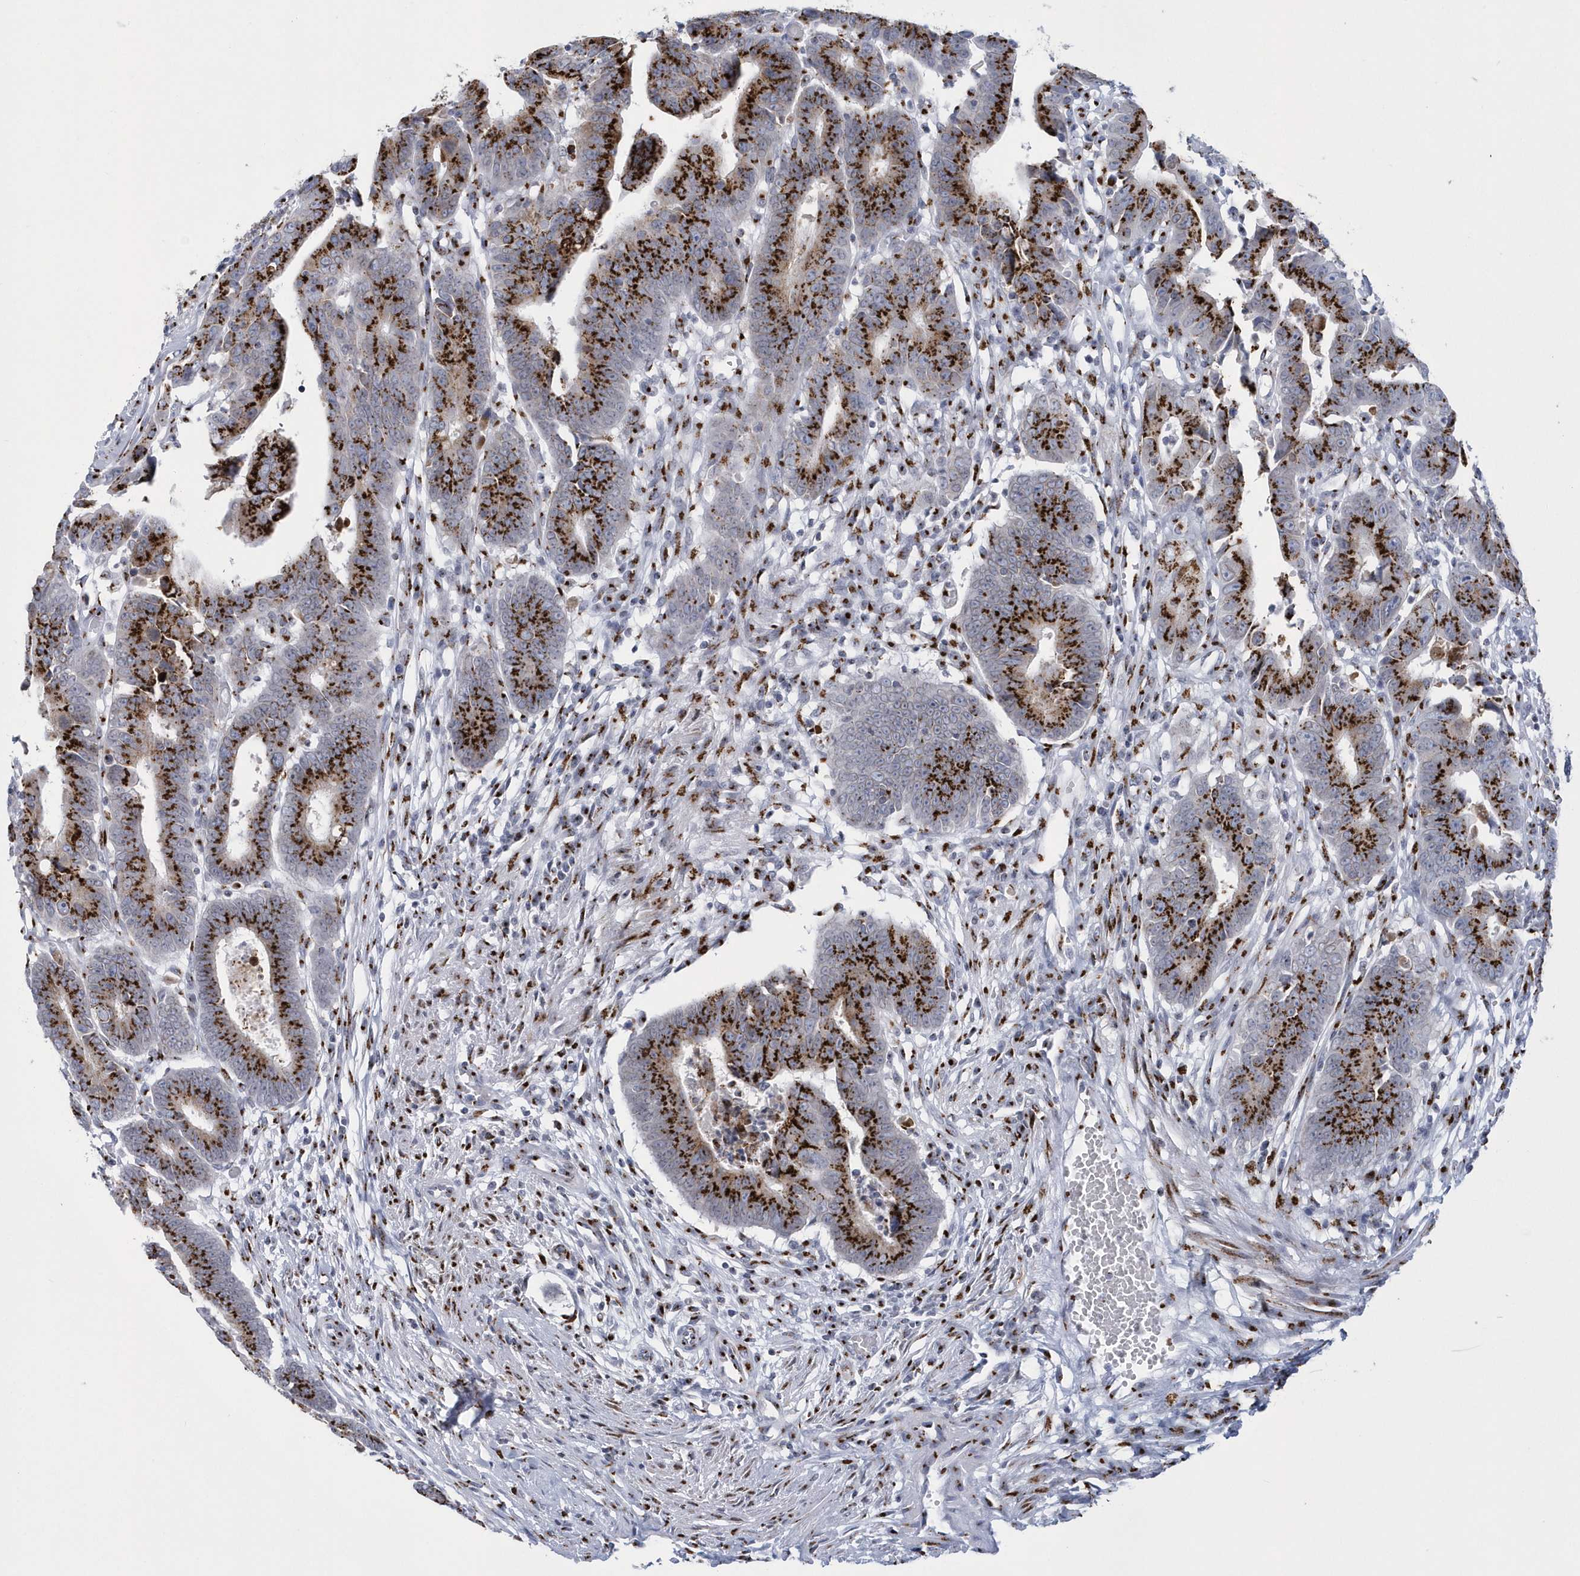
{"staining": {"intensity": "strong", "quantity": ">75%", "location": "cytoplasmic/membranous"}, "tissue": "colorectal cancer", "cell_type": "Tumor cells", "image_type": "cancer", "snomed": [{"axis": "morphology", "description": "Adenocarcinoma, NOS"}, {"axis": "topography", "description": "Rectum"}], "caption": "Strong cytoplasmic/membranous staining for a protein is seen in about >75% of tumor cells of colorectal cancer using immunohistochemistry.", "gene": "SLX9", "patient": {"sex": "female", "age": 65}}